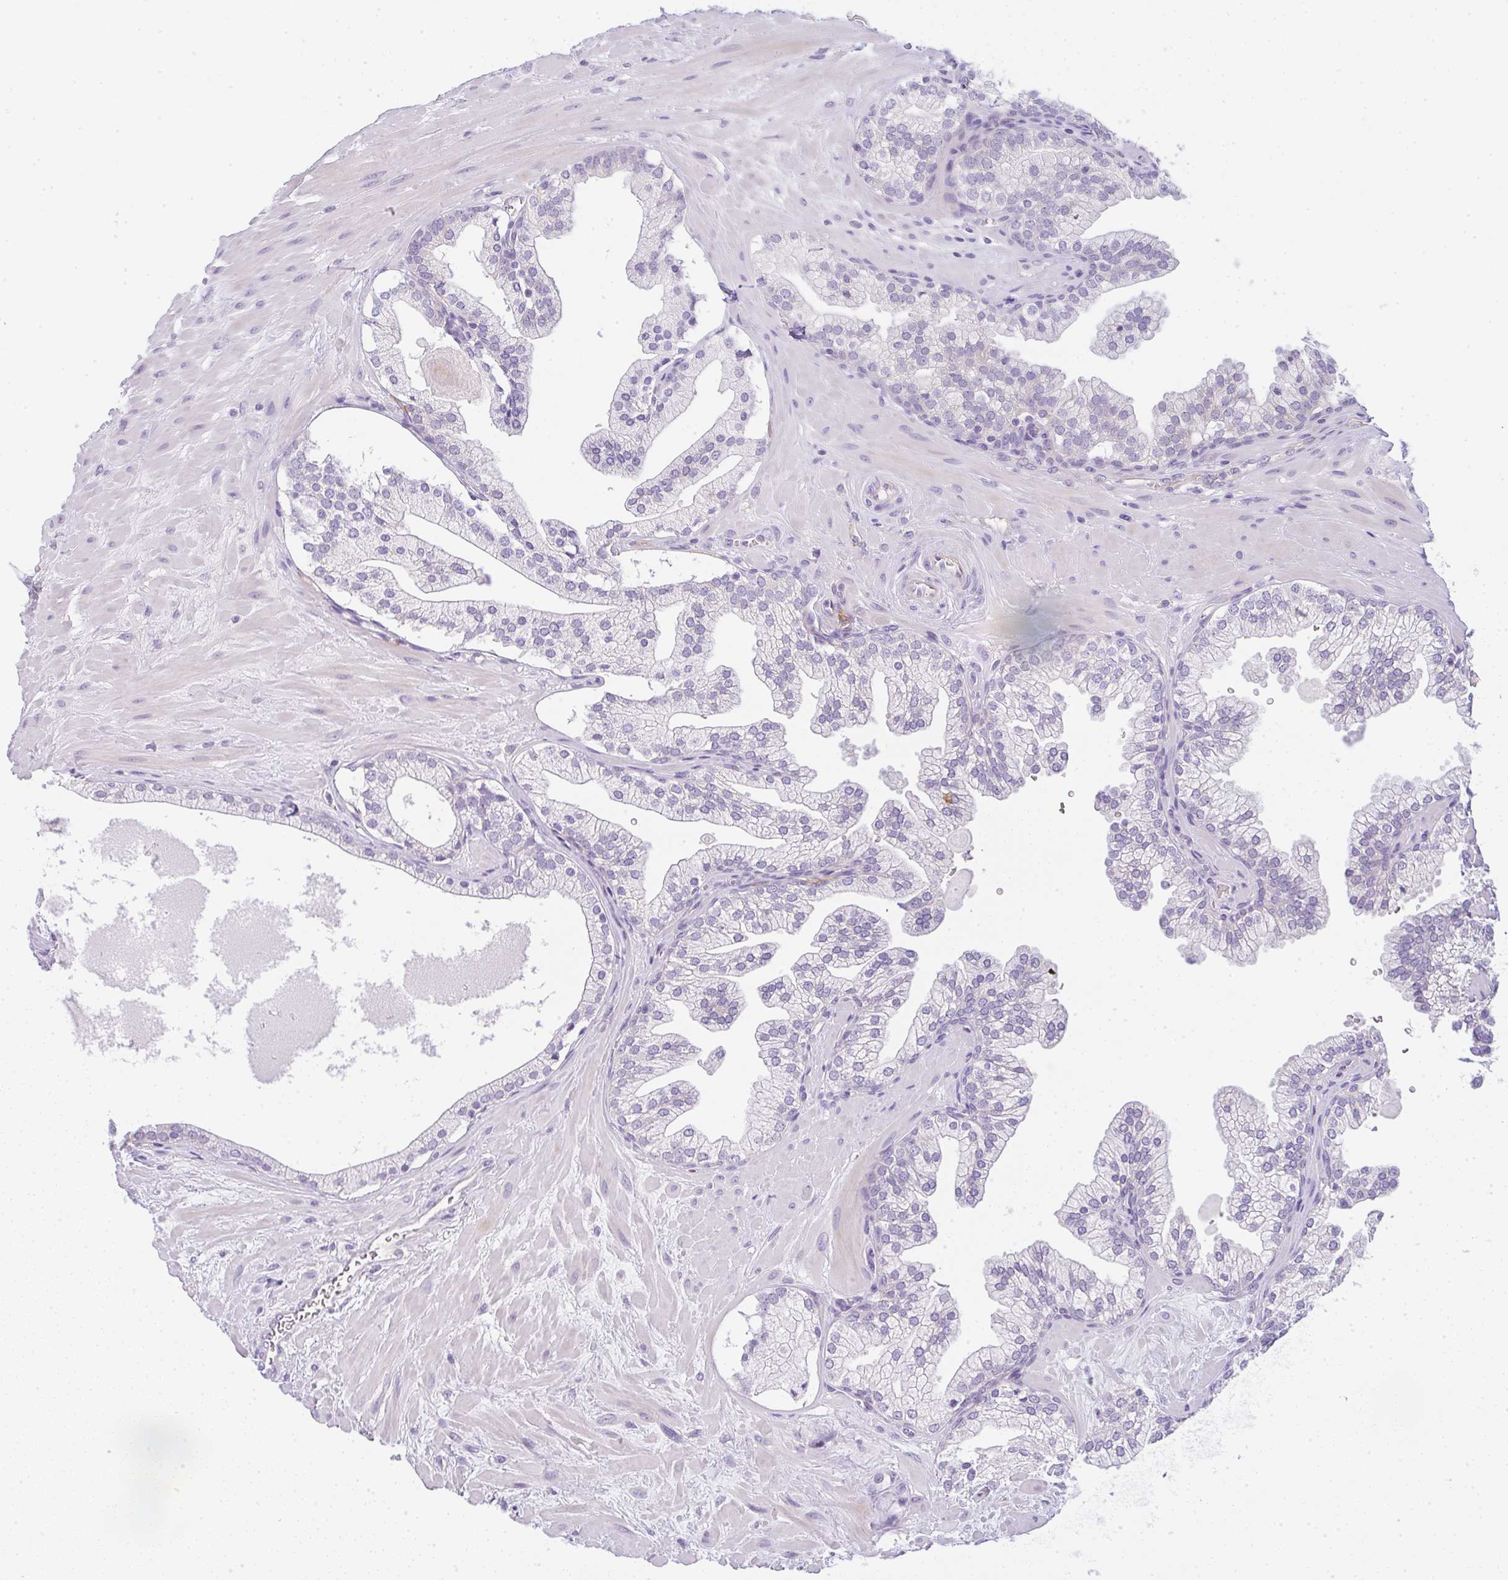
{"staining": {"intensity": "negative", "quantity": "none", "location": "none"}, "tissue": "prostate", "cell_type": "Glandular cells", "image_type": "normal", "snomed": [{"axis": "morphology", "description": "Normal tissue, NOS"}, {"axis": "topography", "description": "Prostate"}, {"axis": "topography", "description": "Peripheral nerve tissue"}], "caption": "Protein analysis of normal prostate demonstrates no significant positivity in glandular cells. The staining was performed using DAB (3,3'-diaminobenzidine) to visualize the protein expression in brown, while the nuclei were stained in blue with hematoxylin (Magnification: 20x).", "gene": "LPAR4", "patient": {"sex": "male", "age": 61}}